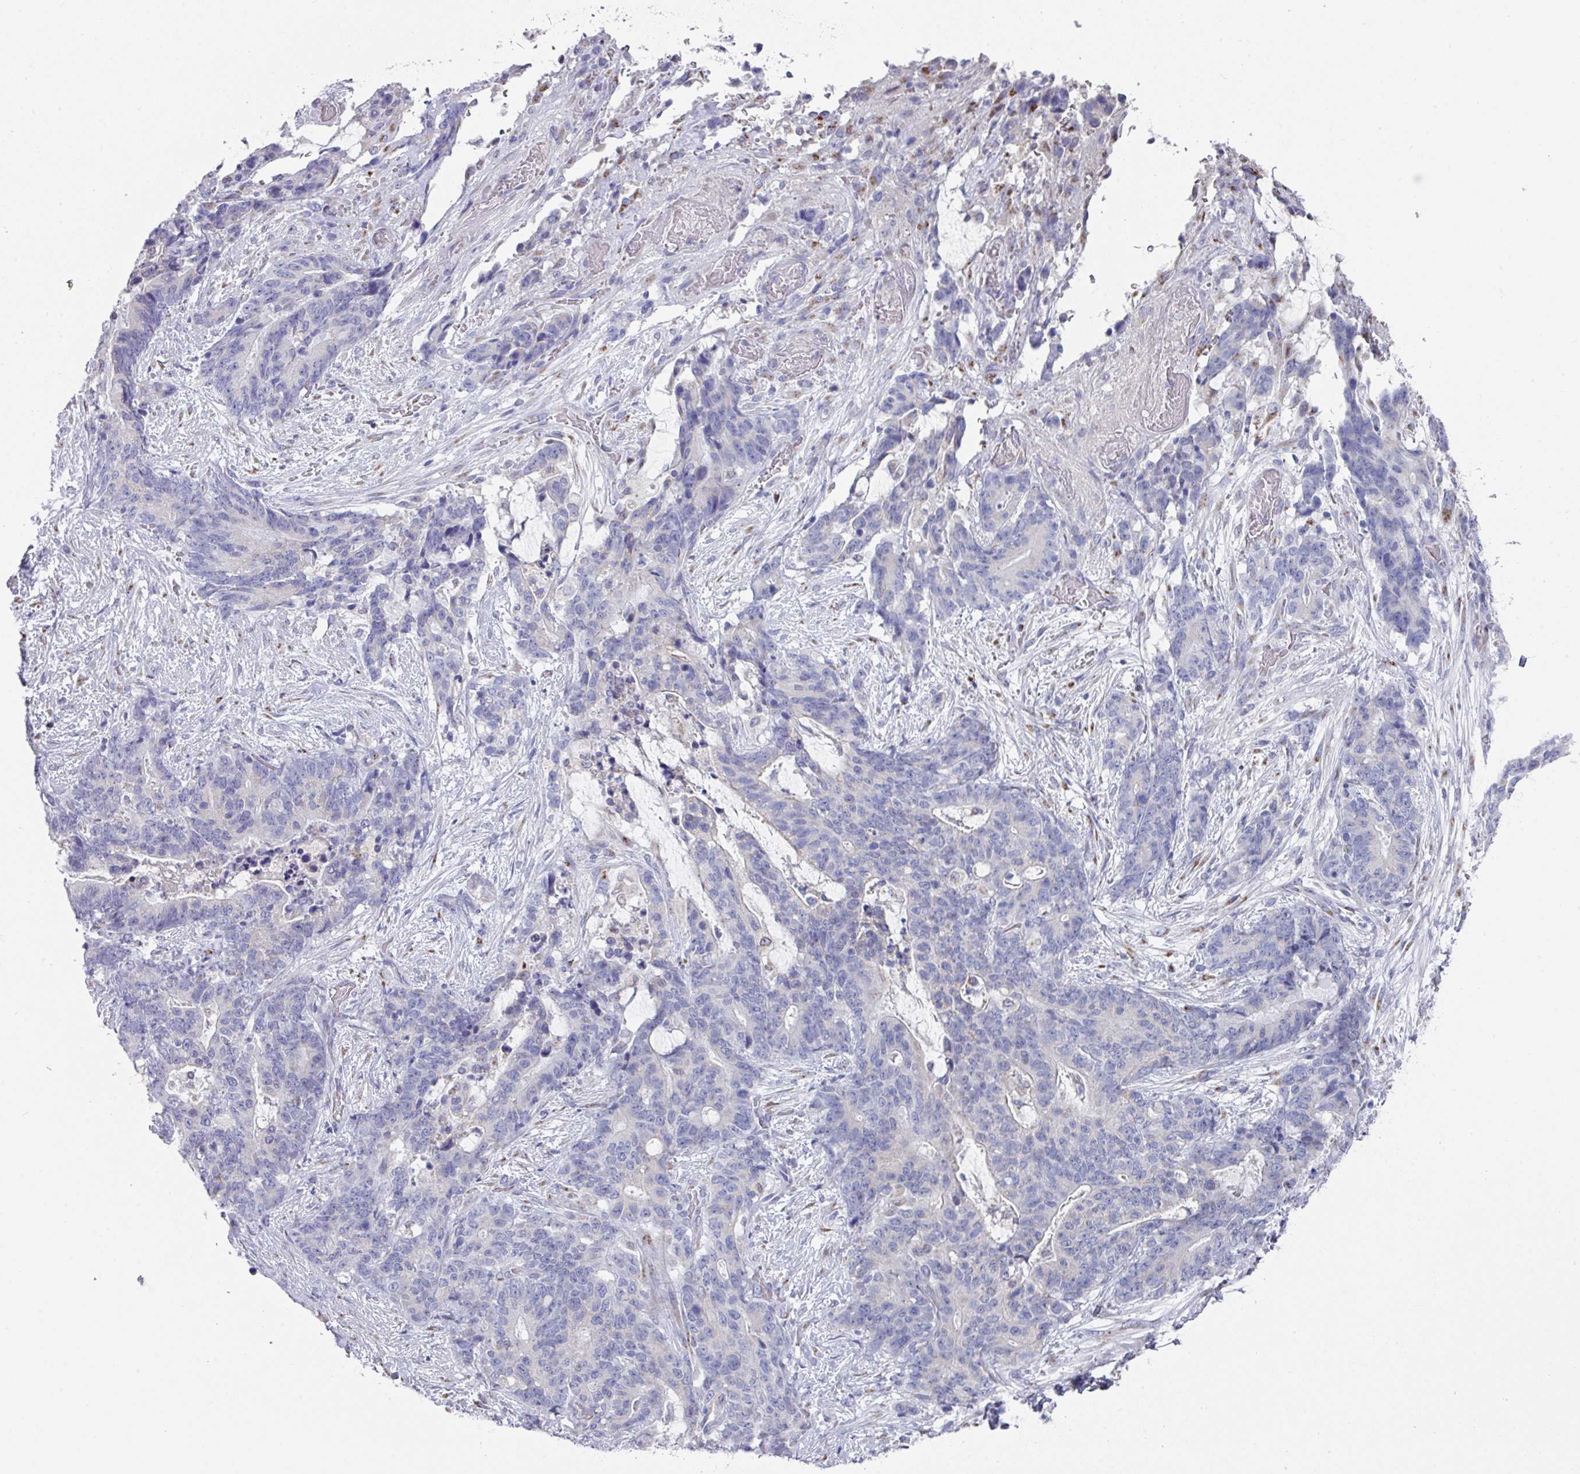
{"staining": {"intensity": "negative", "quantity": "none", "location": "none"}, "tissue": "stomach cancer", "cell_type": "Tumor cells", "image_type": "cancer", "snomed": [{"axis": "morphology", "description": "Normal tissue, NOS"}, {"axis": "morphology", "description": "Adenocarcinoma, NOS"}, {"axis": "topography", "description": "Stomach"}], "caption": "DAB (3,3'-diaminobenzidine) immunohistochemical staining of human stomach adenocarcinoma demonstrates no significant staining in tumor cells.", "gene": "VKORC1L1", "patient": {"sex": "female", "age": 64}}